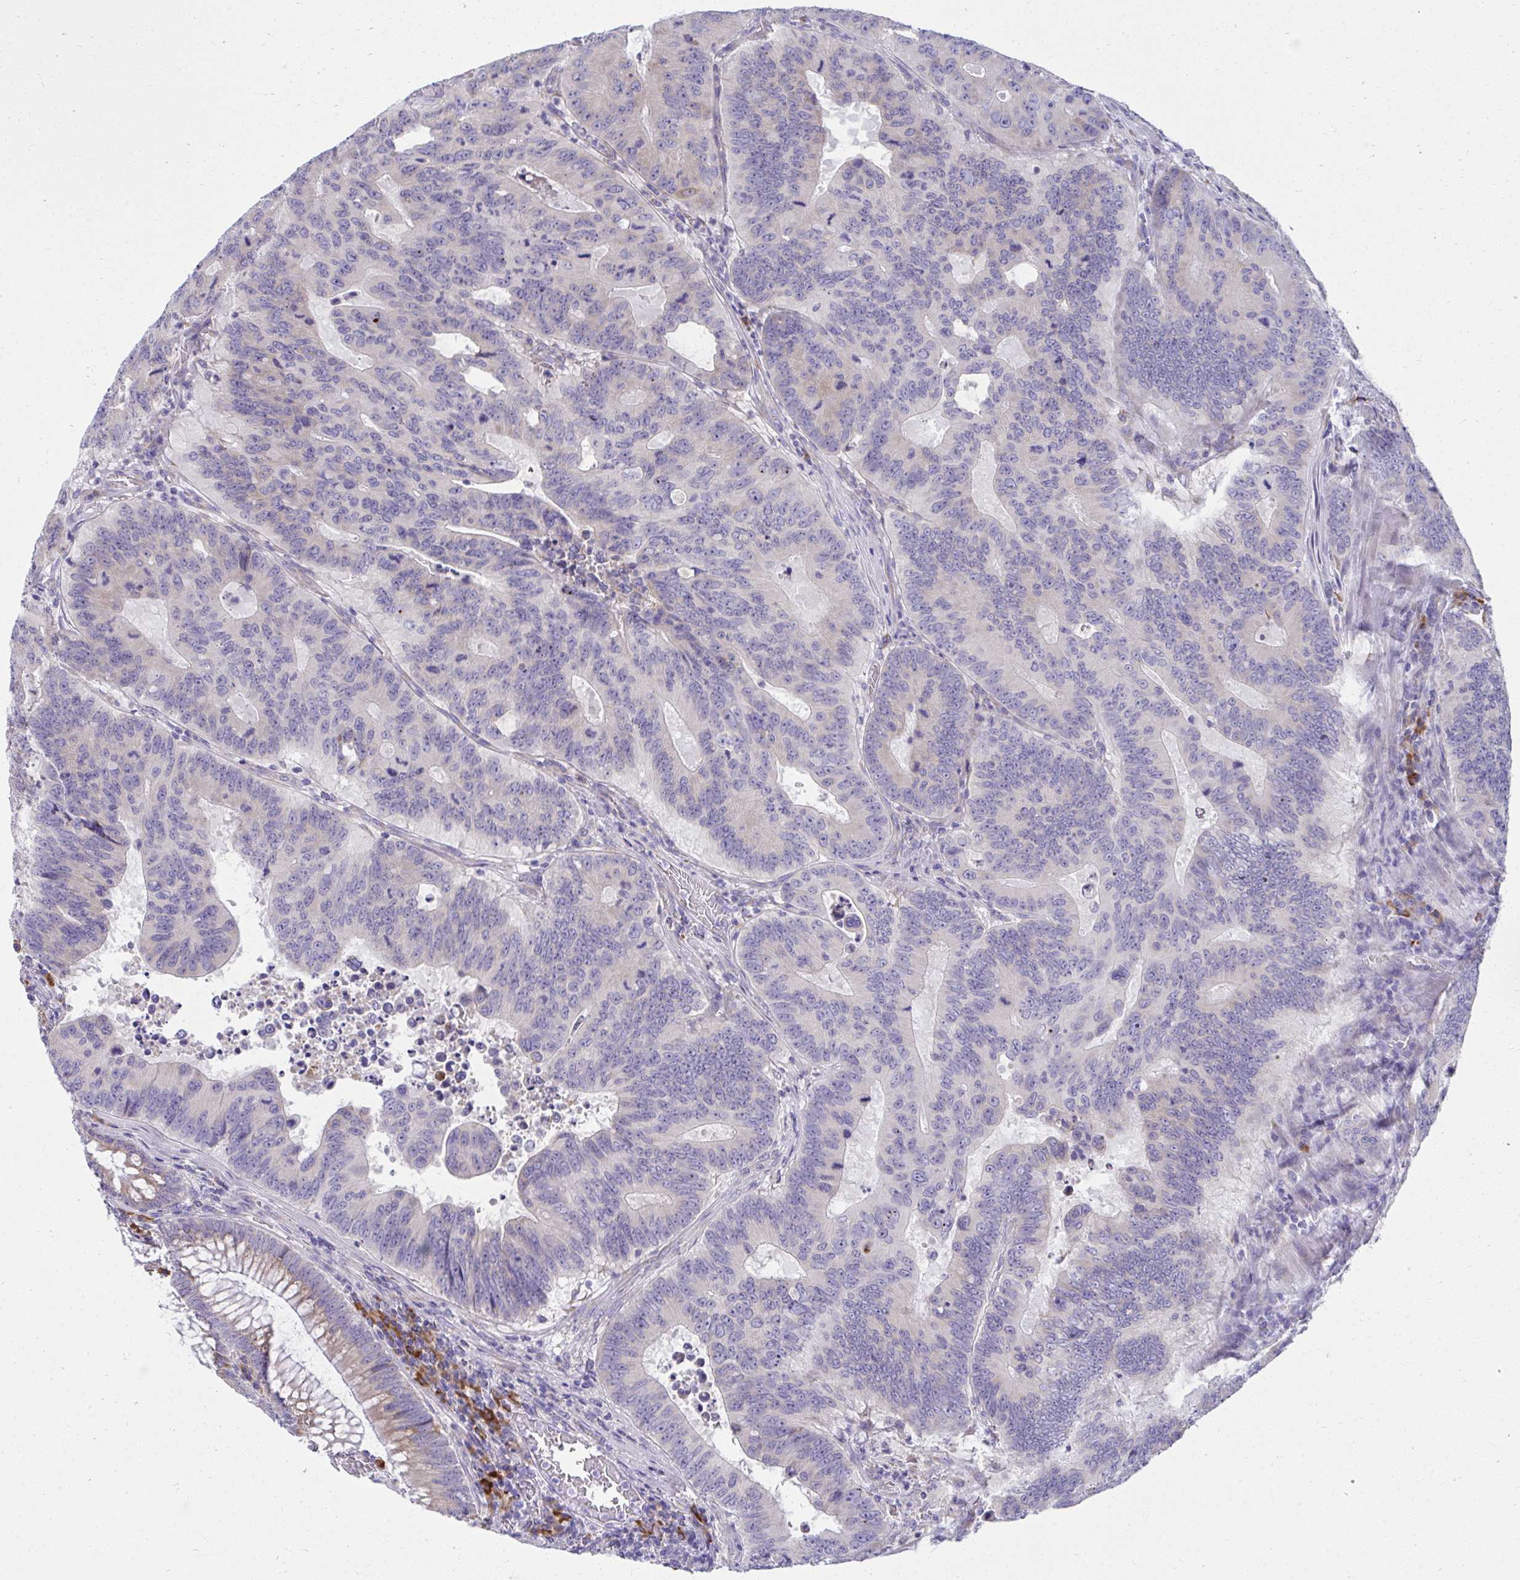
{"staining": {"intensity": "negative", "quantity": "none", "location": "none"}, "tissue": "colorectal cancer", "cell_type": "Tumor cells", "image_type": "cancer", "snomed": [{"axis": "morphology", "description": "Adenocarcinoma, NOS"}, {"axis": "topography", "description": "Colon"}], "caption": "Tumor cells are negative for protein expression in human colorectal cancer.", "gene": "FASLG", "patient": {"sex": "male", "age": 62}}